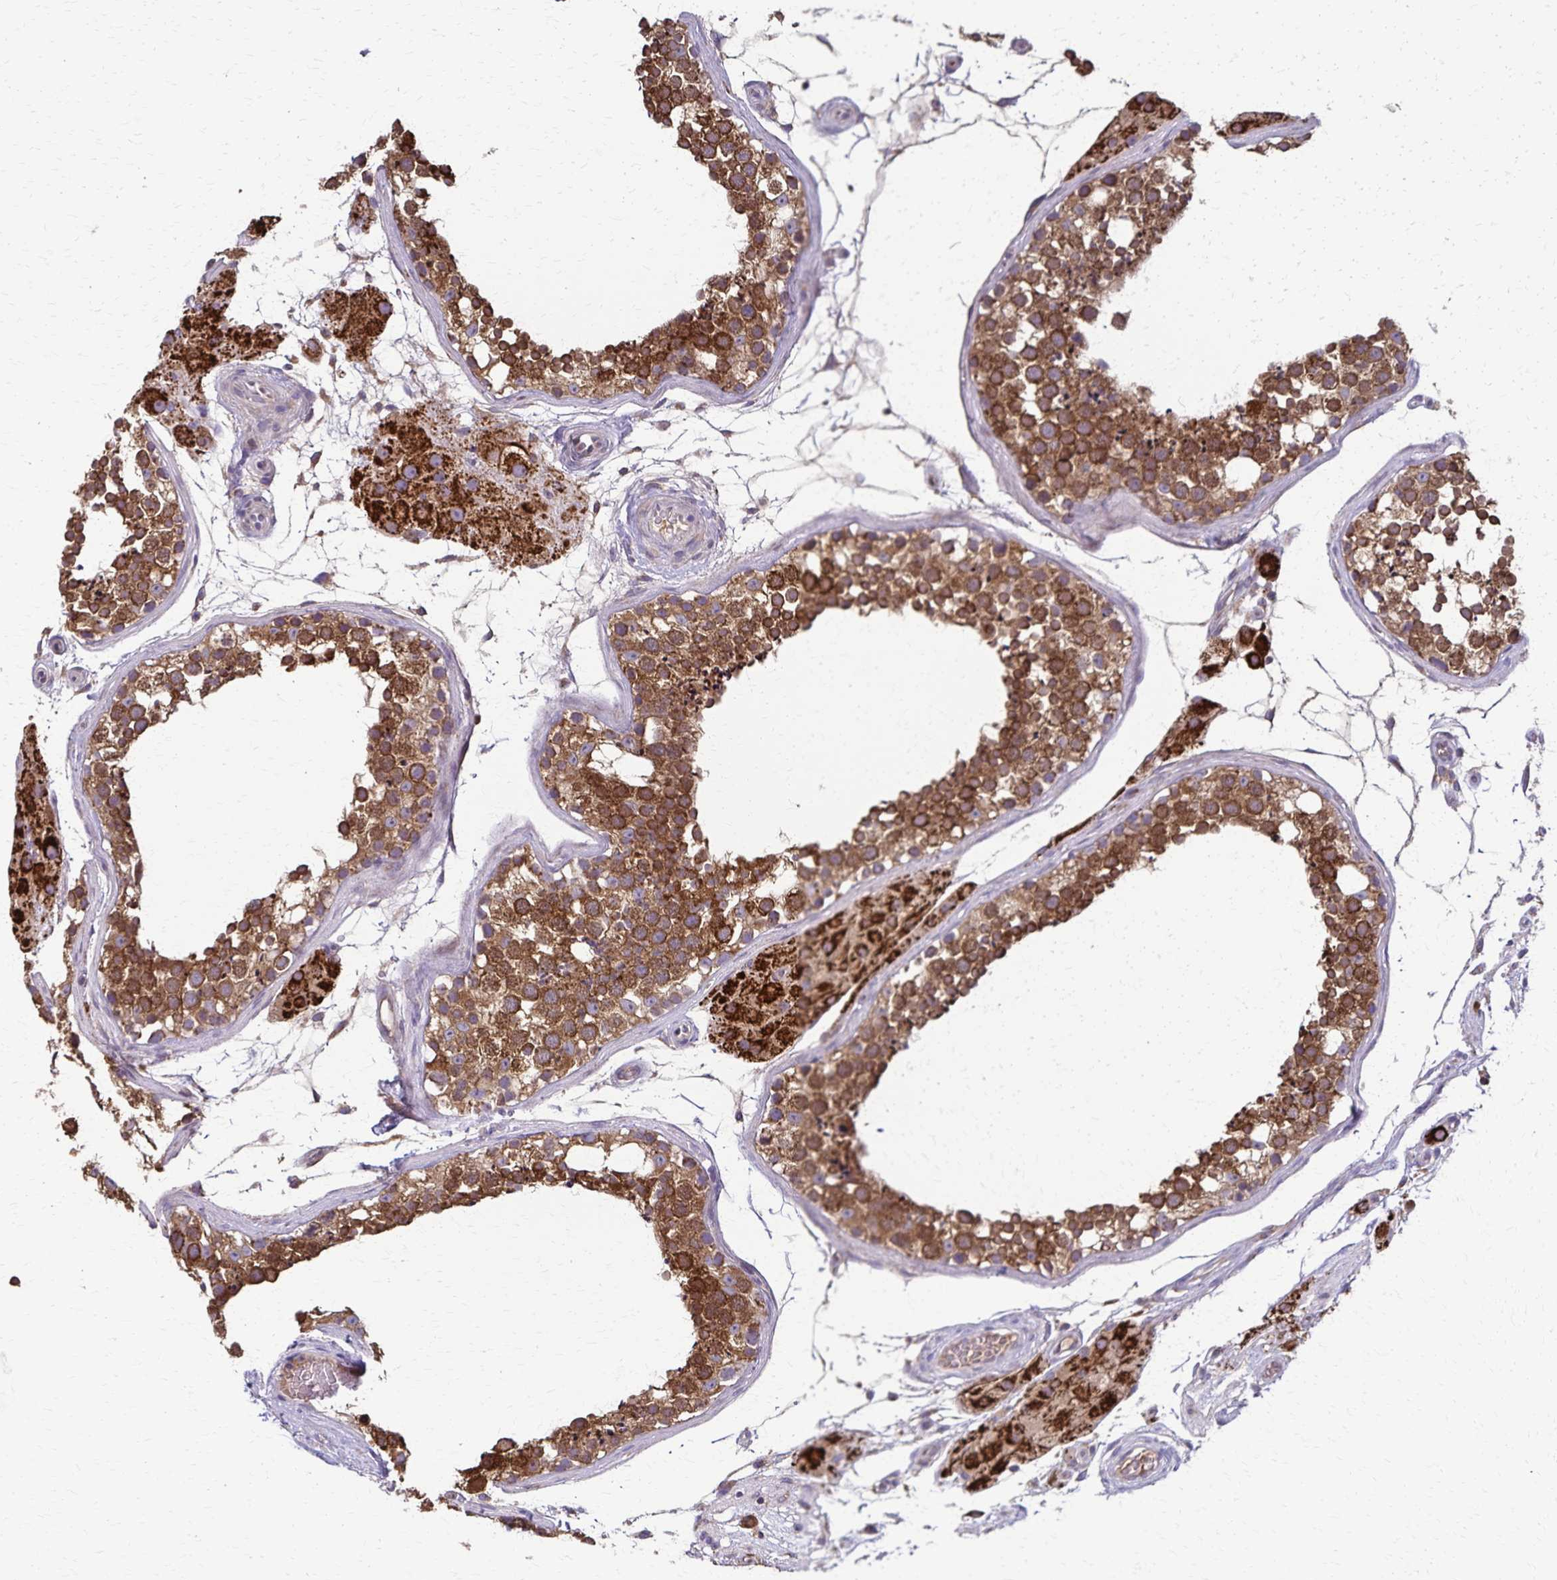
{"staining": {"intensity": "strong", "quantity": ">75%", "location": "cytoplasmic/membranous"}, "tissue": "testis", "cell_type": "Cells in seminiferous ducts", "image_type": "normal", "snomed": [{"axis": "morphology", "description": "Normal tissue, NOS"}, {"axis": "morphology", "description": "Seminoma, NOS"}, {"axis": "topography", "description": "Testis"}], "caption": "Testis stained for a protein reveals strong cytoplasmic/membranous positivity in cells in seminiferous ducts. The staining was performed using DAB (3,3'-diaminobenzidine), with brown indicating positive protein expression. Nuclei are stained blue with hematoxylin.", "gene": "RNF10", "patient": {"sex": "male", "age": 65}}